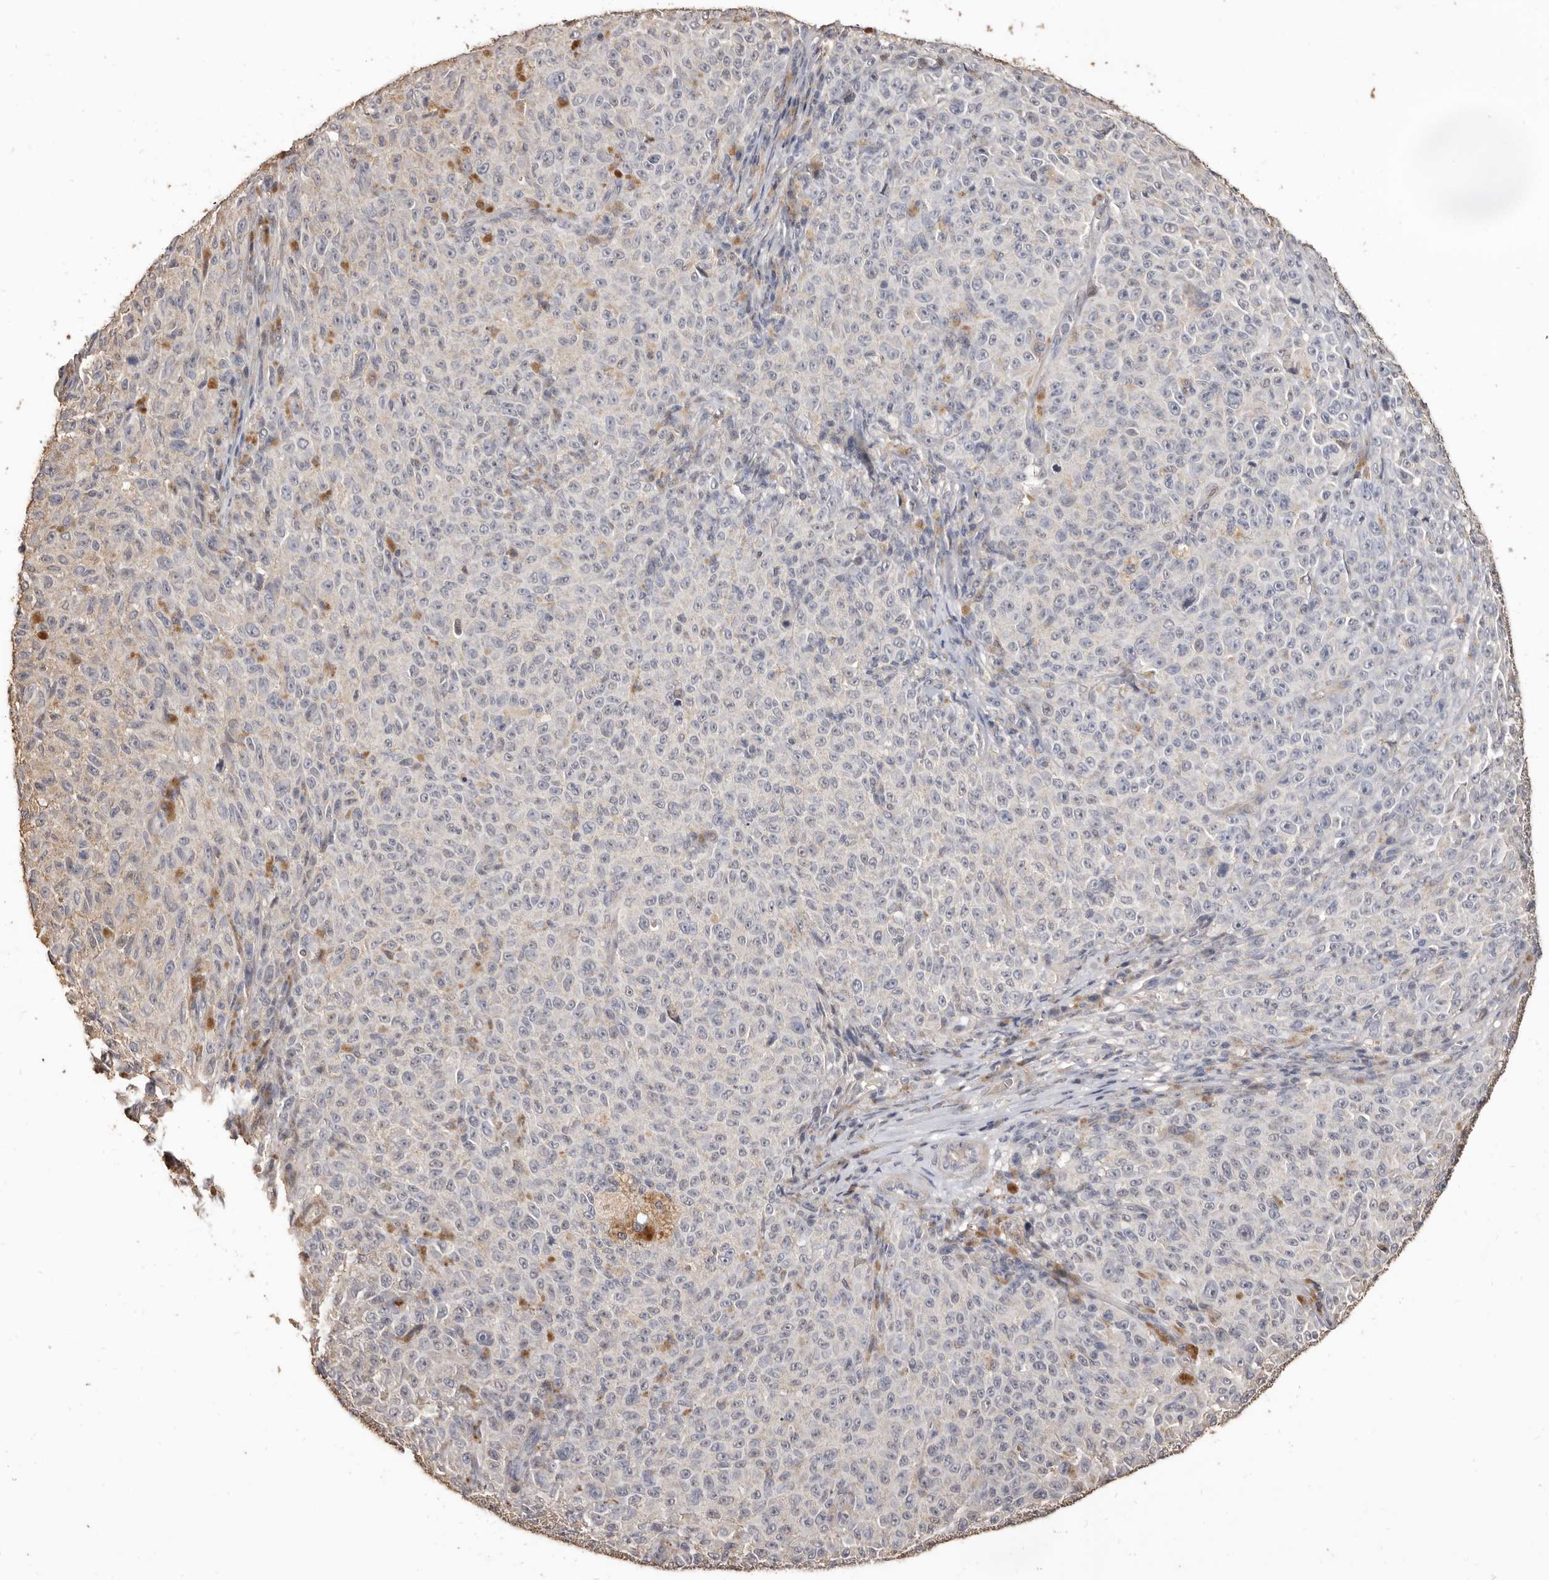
{"staining": {"intensity": "negative", "quantity": "none", "location": "none"}, "tissue": "melanoma", "cell_type": "Tumor cells", "image_type": "cancer", "snomed": [{"axis": "morphology", "description": "Malignant melanoma, NOS"}, {"axis": "topography", "description": "Skin"}], "caption": "Tumor cells show no significant expression in melanoma.", "gene": "INAVA", "patient": {"sex": "female", "age": 82}}